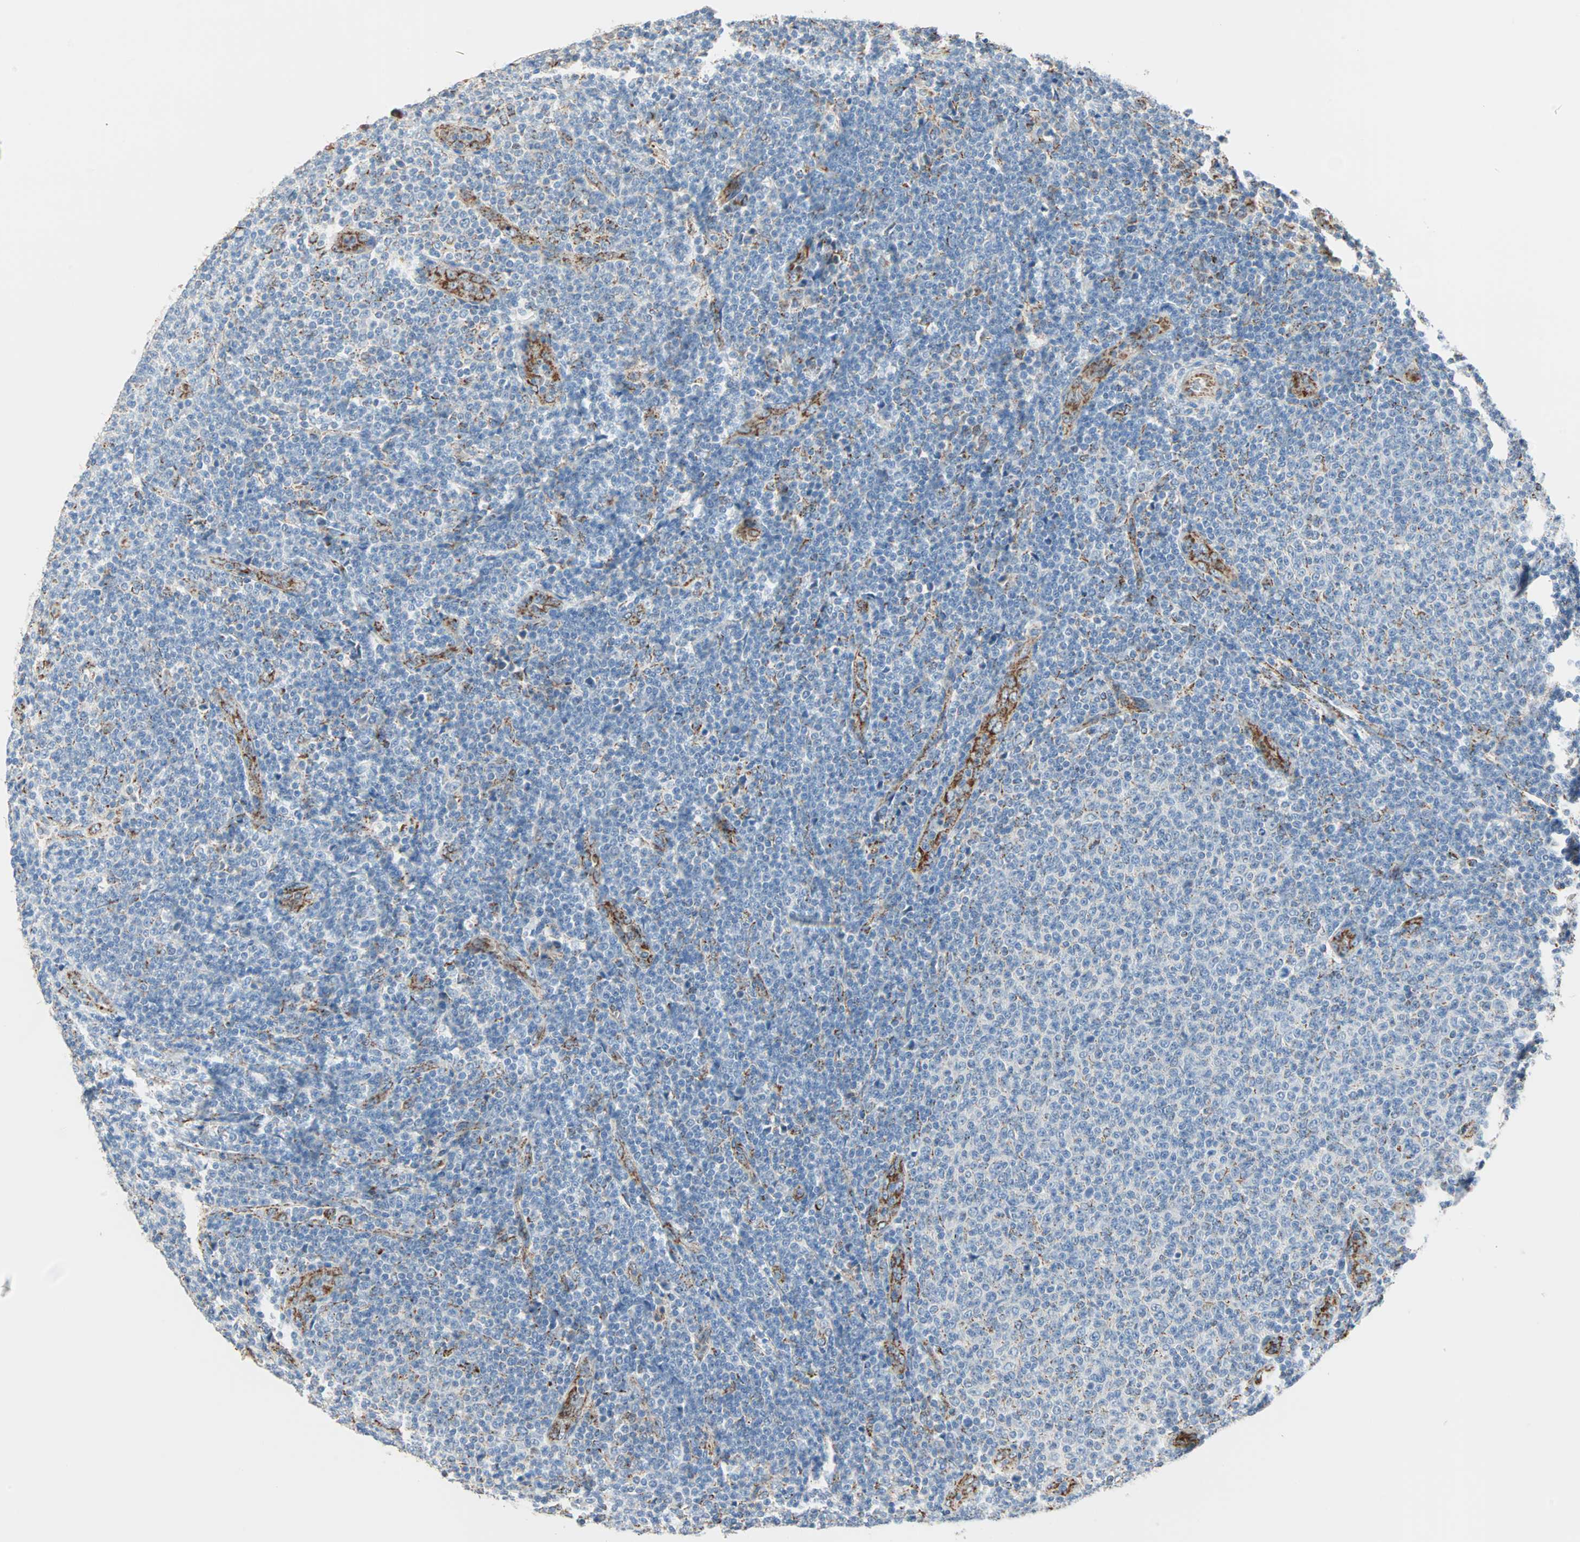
{"staining": {"intensity": "negative", "quantity": "none", "location": "none"}, "tissue": "lymphoma", "cell_type": "Tumor cells", "image_type": "cancer", "snomed": [{"axis": "morphology", "description": "Malignant lymphoma, non-Hodgkin's type, Low grade"}, {"axis": "topography", "description": "Lymph node"}], "caption": "Micrograph shows no protein positivity in tumor cells of malignant lymphoma, non-Hodgkin's type (low-grade) tissue.", "gene": "TST", "patient": {"sex": "male", "age": 66}}